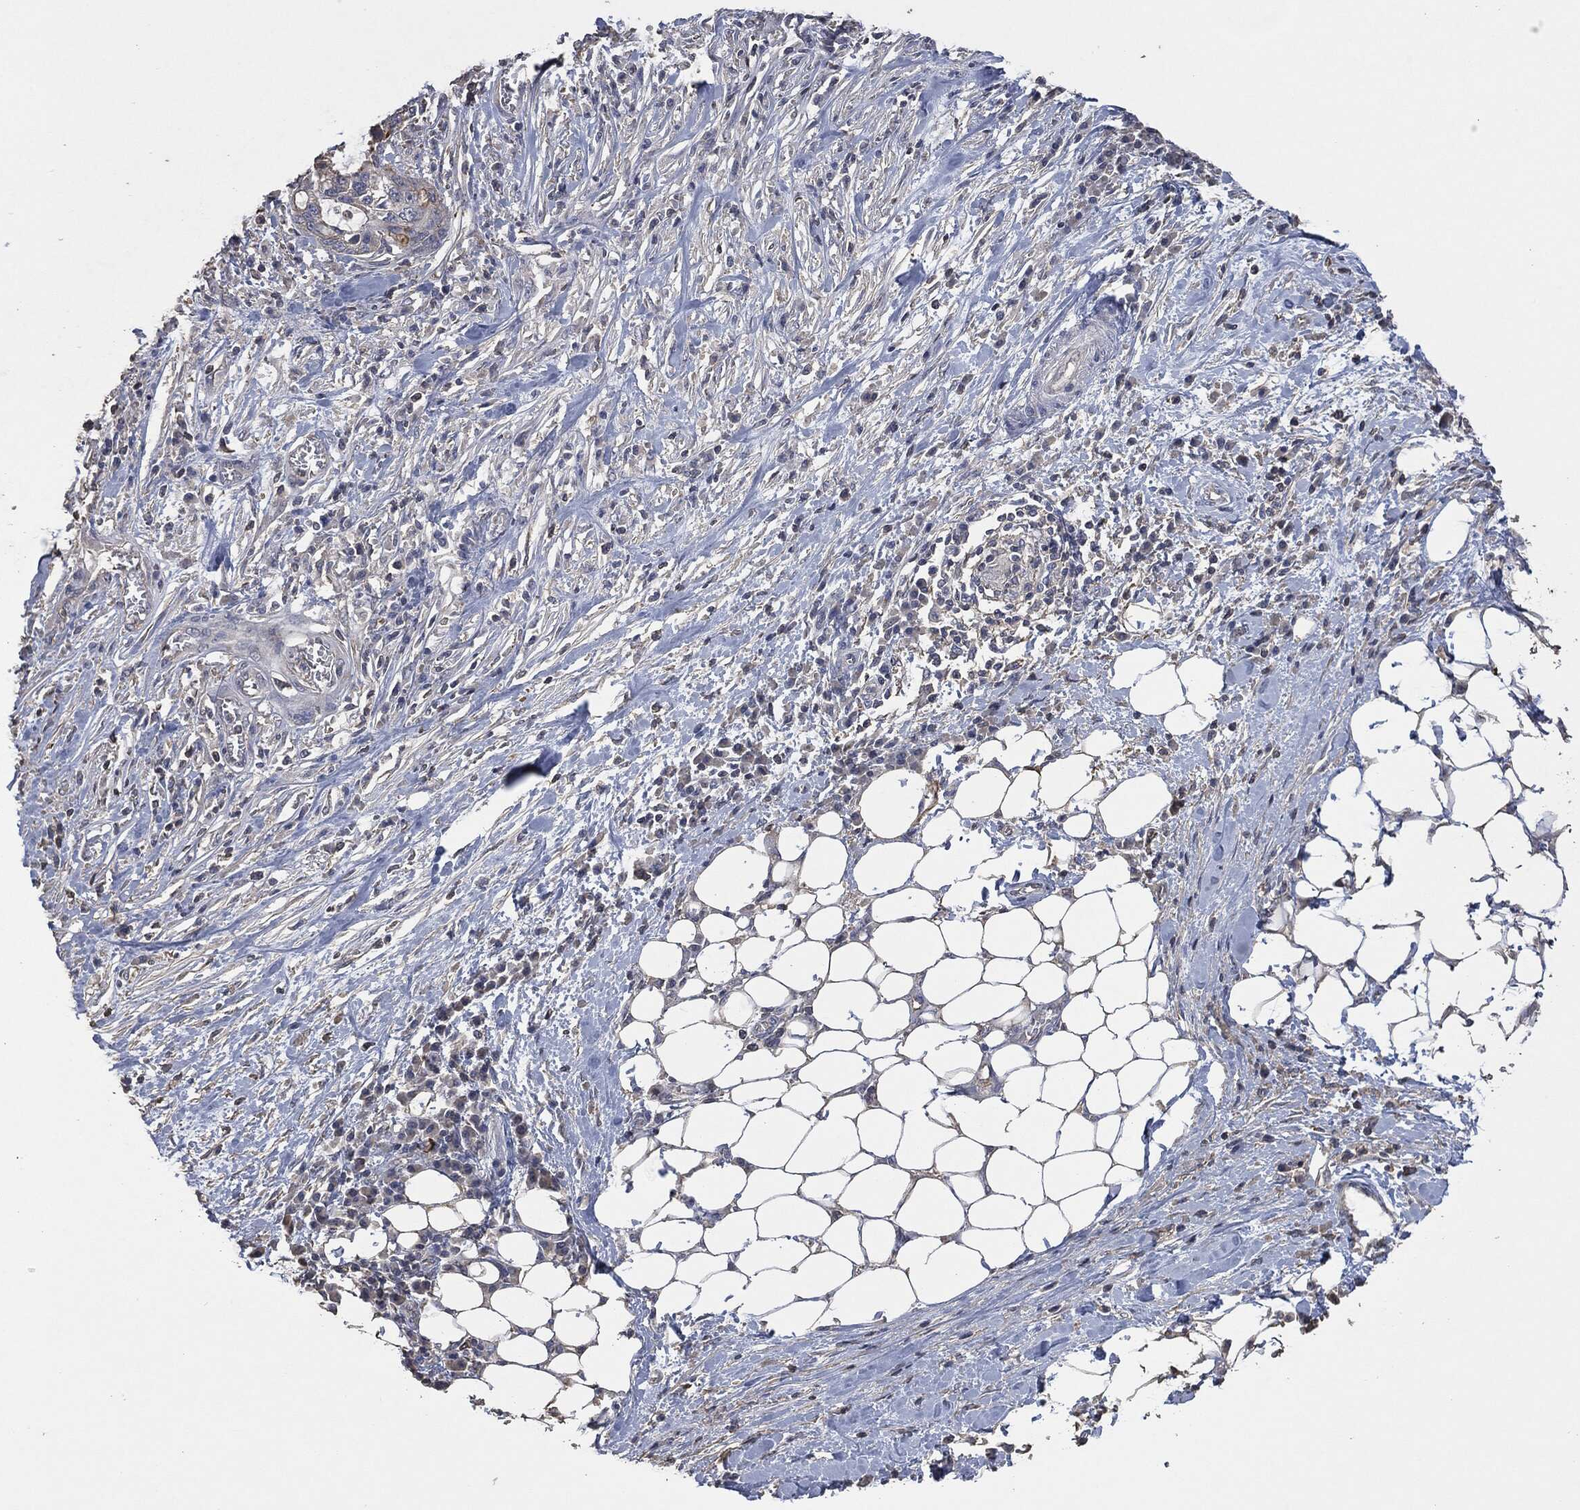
{"staining": {"intensity": "negative", "quantity": "none", "location": "none"}, "tissue": "stomach cancer", "cell_type": "Tumor cells", "image_type": "cancer", "snomed": [{"axis": "morphology", "description": "Adenocarcinoma, NOS"}, {"axis": "topography", "description": "Stomach"}], "caption": "Protein analysis of stomach cancer shows no significant staining in tumor cells. (Stains: DAB (3,3'-diaminobenzidine) immunohistochemistry (IHC) with hematoxylin counter stain, Microscopy: brightfield microscopy at high magnification).", "gene": "MSLN", "patient": {"sex": "male", "age": 54}}